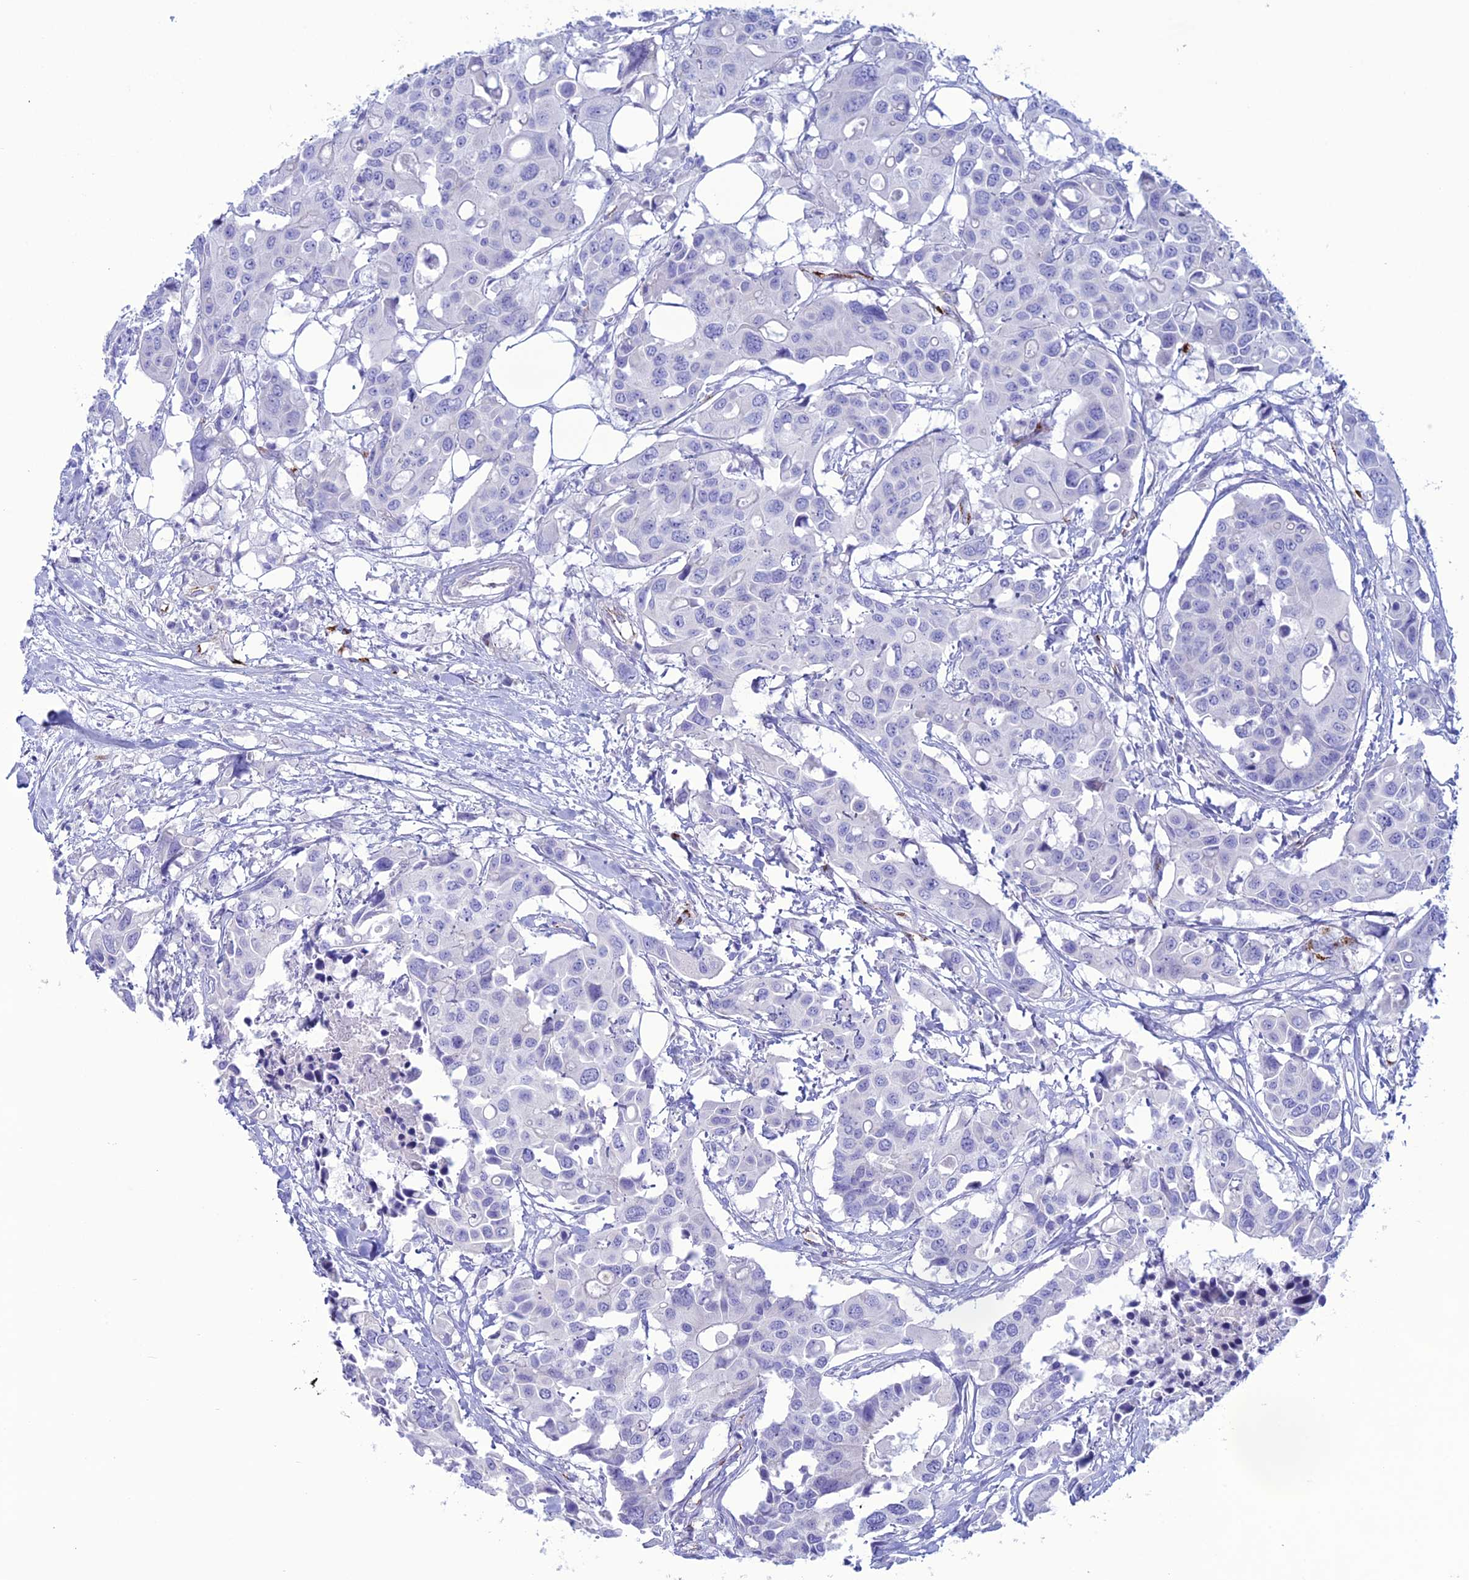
{"staining": {"intensity": "negative", "quantity": "none", "location": "none"}, "tissue": "colorectal cancer", "cell_type": "Tumor cells", "image_type": "cancer", "snomed": [{"axis": "morphology", "description": "Adenocarcinoma, NOS"}, {"axis": "topography", "description": "Colon"}], "caption": "Tumor cells show no significant positivity in colorectal cancer.", "gene": "CDC42EP5", "patient": {"sex": "male", "age": 77}}